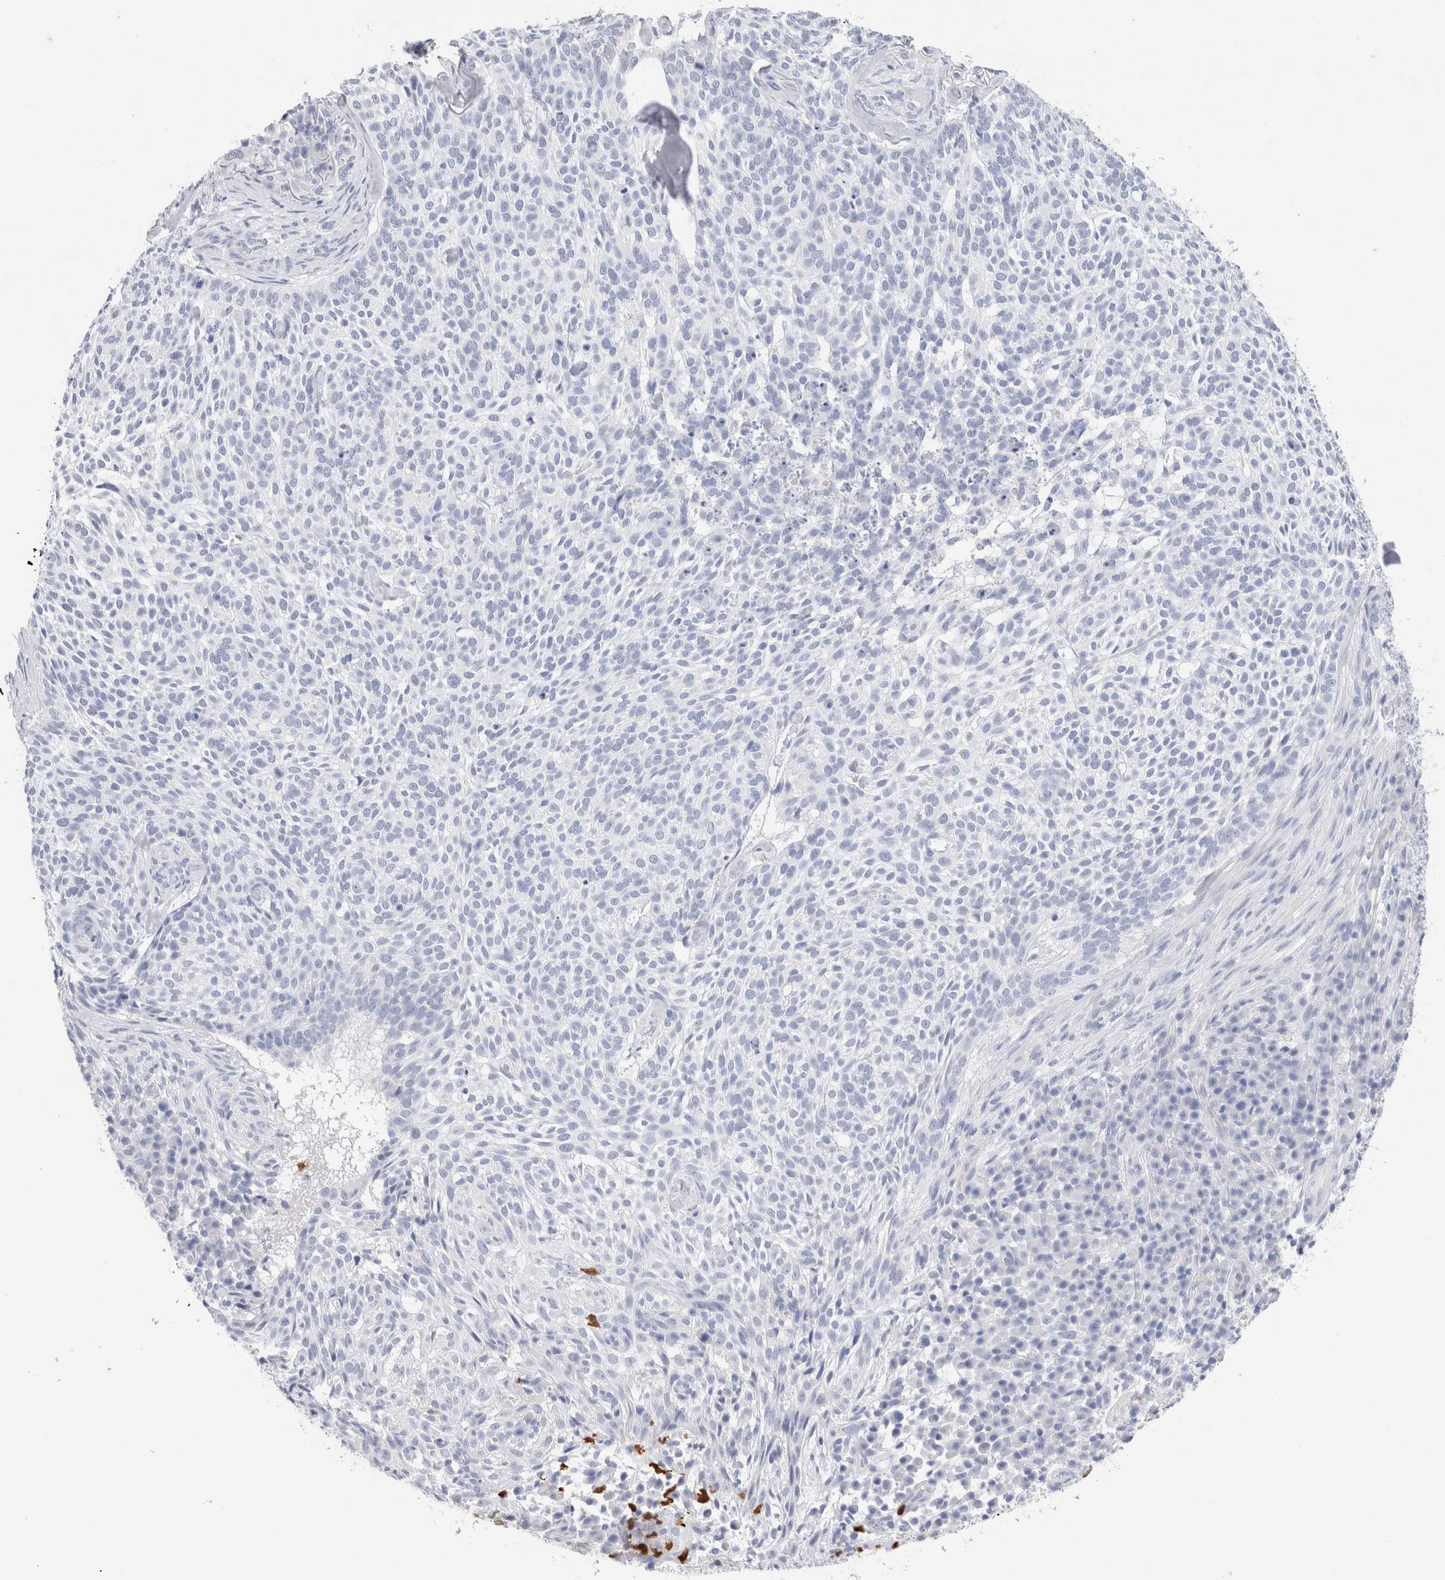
{"staining": {"intensity": "negative", "quantity": "none", "location": "none"}, "tissue": "skin cancer", "cell_type": "Tumor cells", "image_type": "cancer", "snomed": [{"axis": "morphology", "description": "Basal cell carcinoma"}, {"axis": "topography", "description": "Skin"}], "caption": "Human skin cancer (basal cell carcinoma) stained for a protein using immunohistochemistry (IHC) displays no positivity in tumor cells.", "gene": "SLC10A5", "patient": {"sex": "female", "age": 64}}